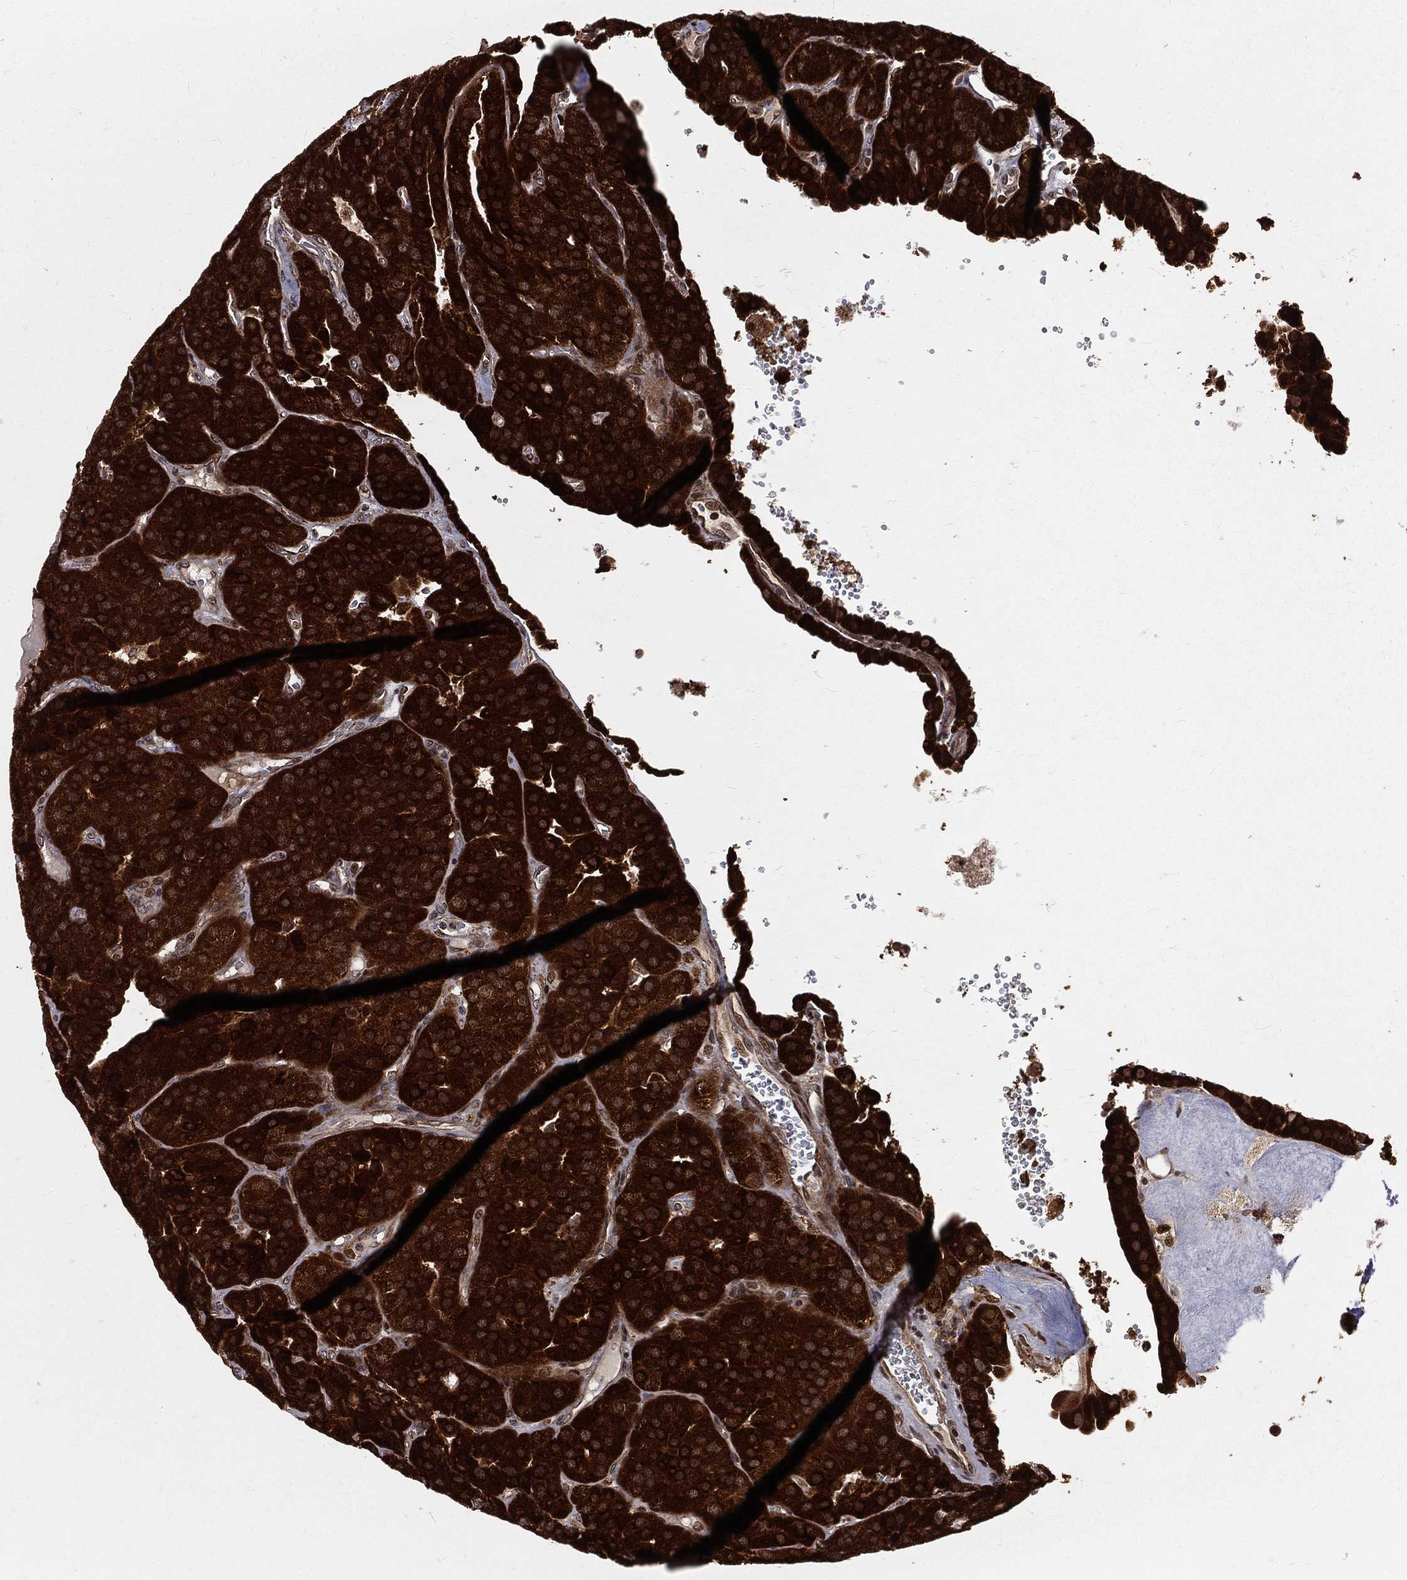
{"staining": {"intensity": "strong", "quantity": ">75%", "location": "cytoplasmic/membranous"}, "tissue": "parathyroid gland", "cell_type": "Glandular cells", "image_type": "normal", "snomed": [{"axis": "morphology", "description": "Normal tissue, NOS"}, {"axis": "morphology", "description": "Adenoma, NOS"}, {"axis": "topography", "description": "Parathyroid gland"}], "caption": "Protein staining exhibits strong cytoplasmic/membranous positivity in approximately >75% of glandular cells in unremarkable parathyroid gland.", "gene": "MDM2", "patient": {"sex": "female", "age": 86}}